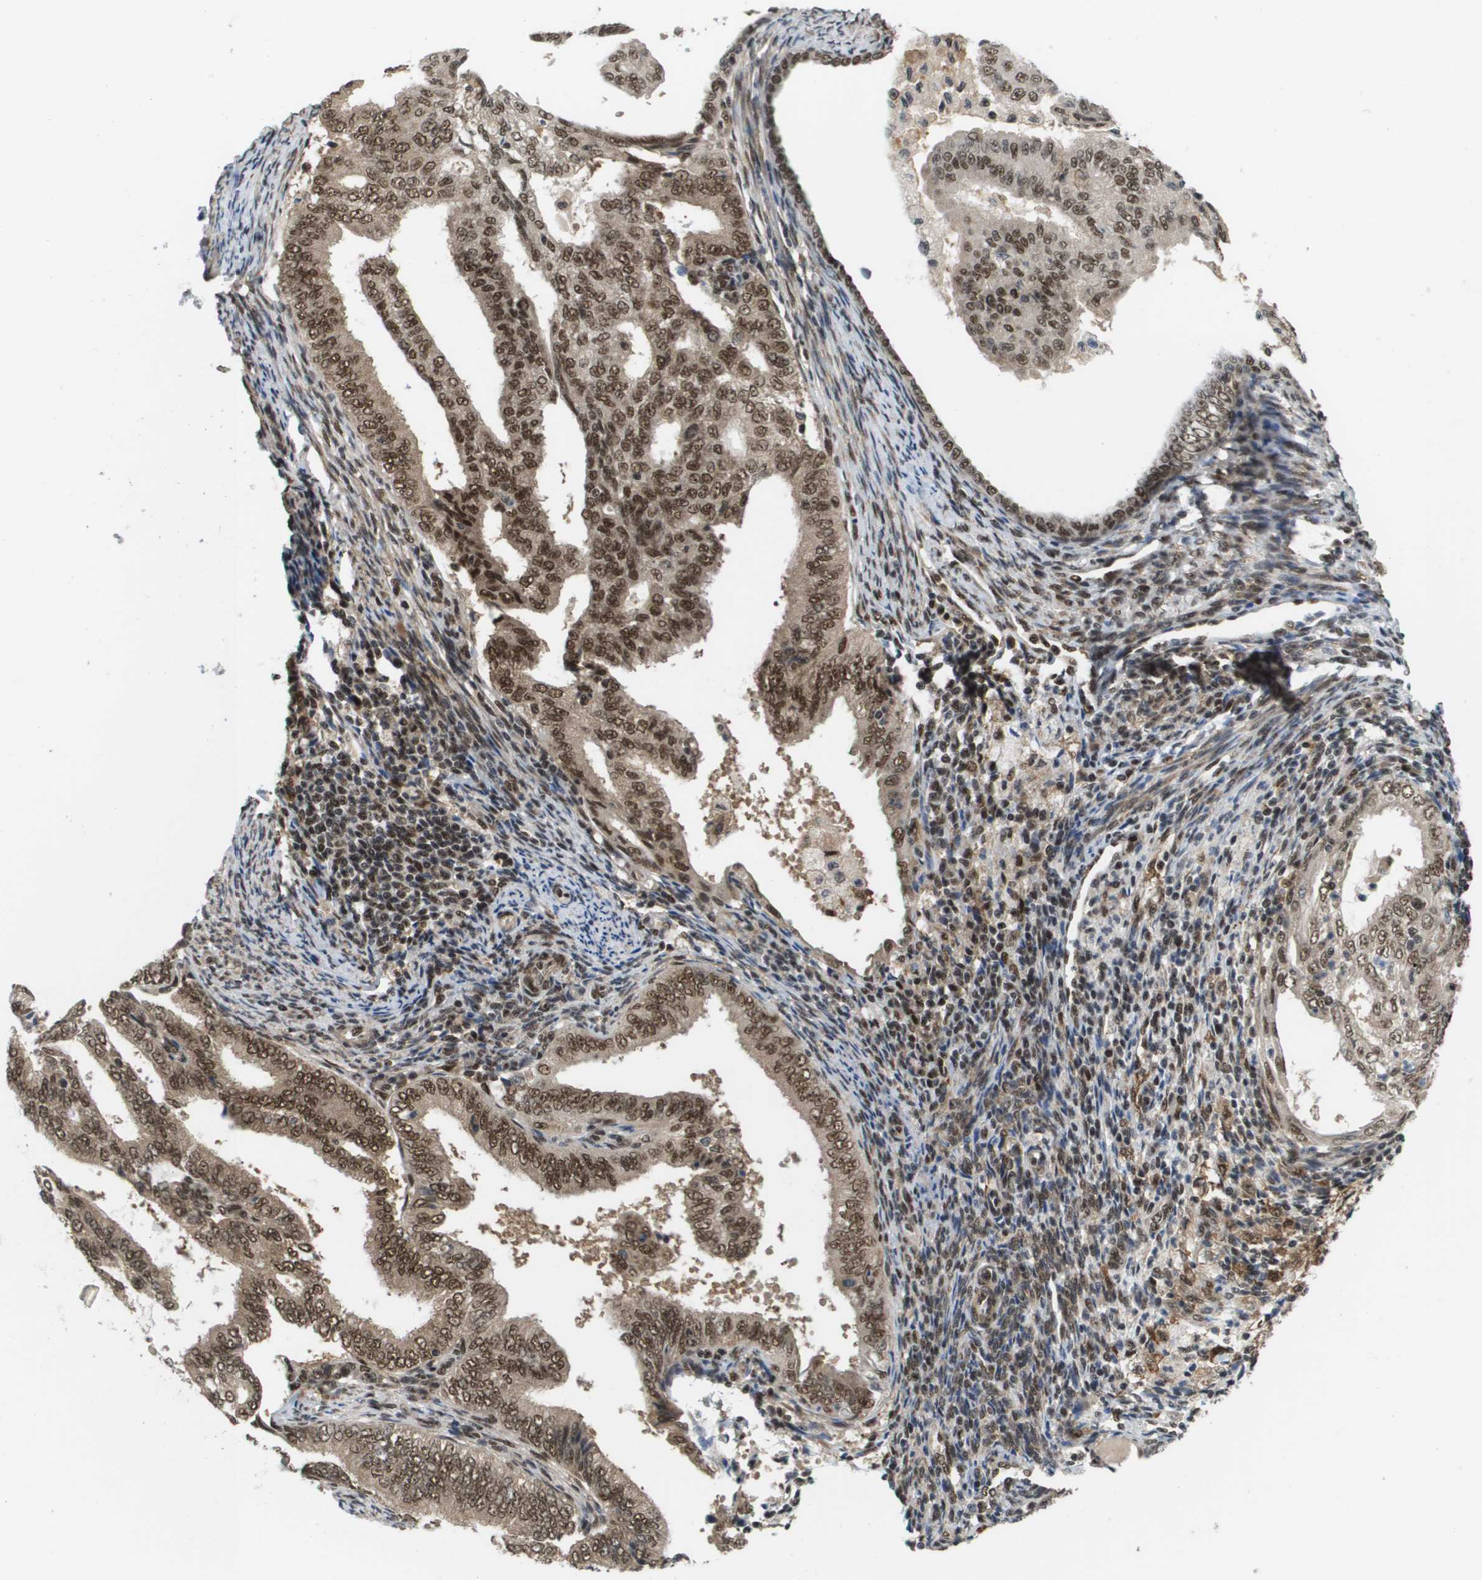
{"staining": {"intensity": "moderate", "quantity": ">75%", "location": "cytoplasmic/membranous,nuclear"}, "tissue": "endometrial cancer", "cell_type": "Tumor cells", "image_type": "cancer", "snomed": [{"axis": "morphology", "description": "Adenocarcinoma, NOS"}, {"axis": "topography", "description": "Endometrium"}], "caption": "This image demonstrates immunohistochemistry staining of human endometrial cancer (adenocarcinoma), with medium moderate cytoplasmic/membranous and nuclear positivity in approximately >75% of tumor cells.", "gene": "PRCC", "patient": {"sex": "female", "age": 58}}